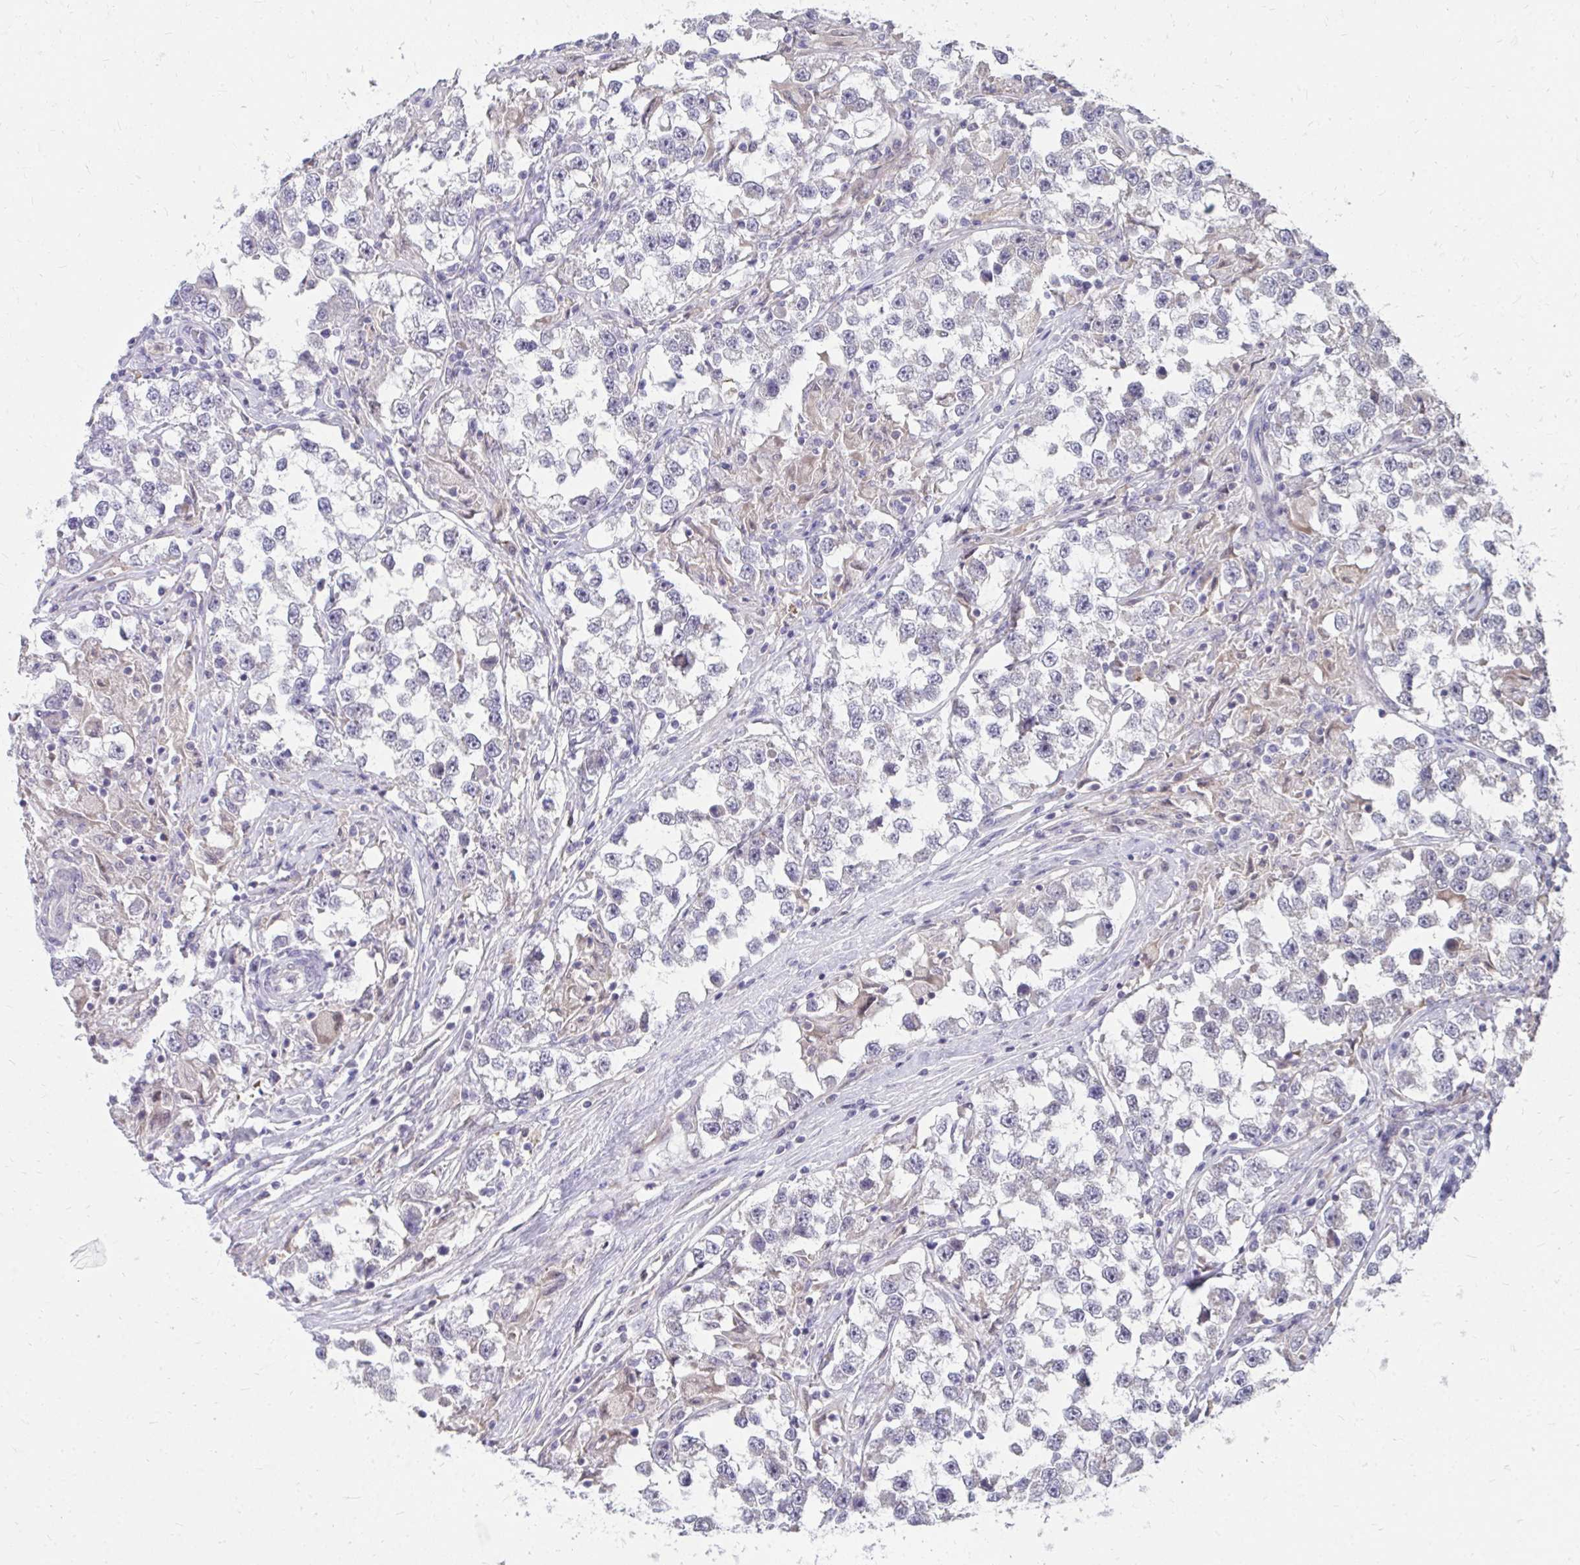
{"staining": {"intensity": "negative", "quantity": "none", "location": "none"}, "tissue": "testis cancer", "cell_type": "Tumor cells", "image_type": "cancer", "snomed": [{"axis": "morphology", "description": "Seminoma, NOS"}, {"axis": "topography", "description": "Testis"}], "caption": "Immunohistochemistry of testis cancer displays no expression in tumor cells.", "gene": "MROH8", "patient": {"sex": "male", "age": 46}}